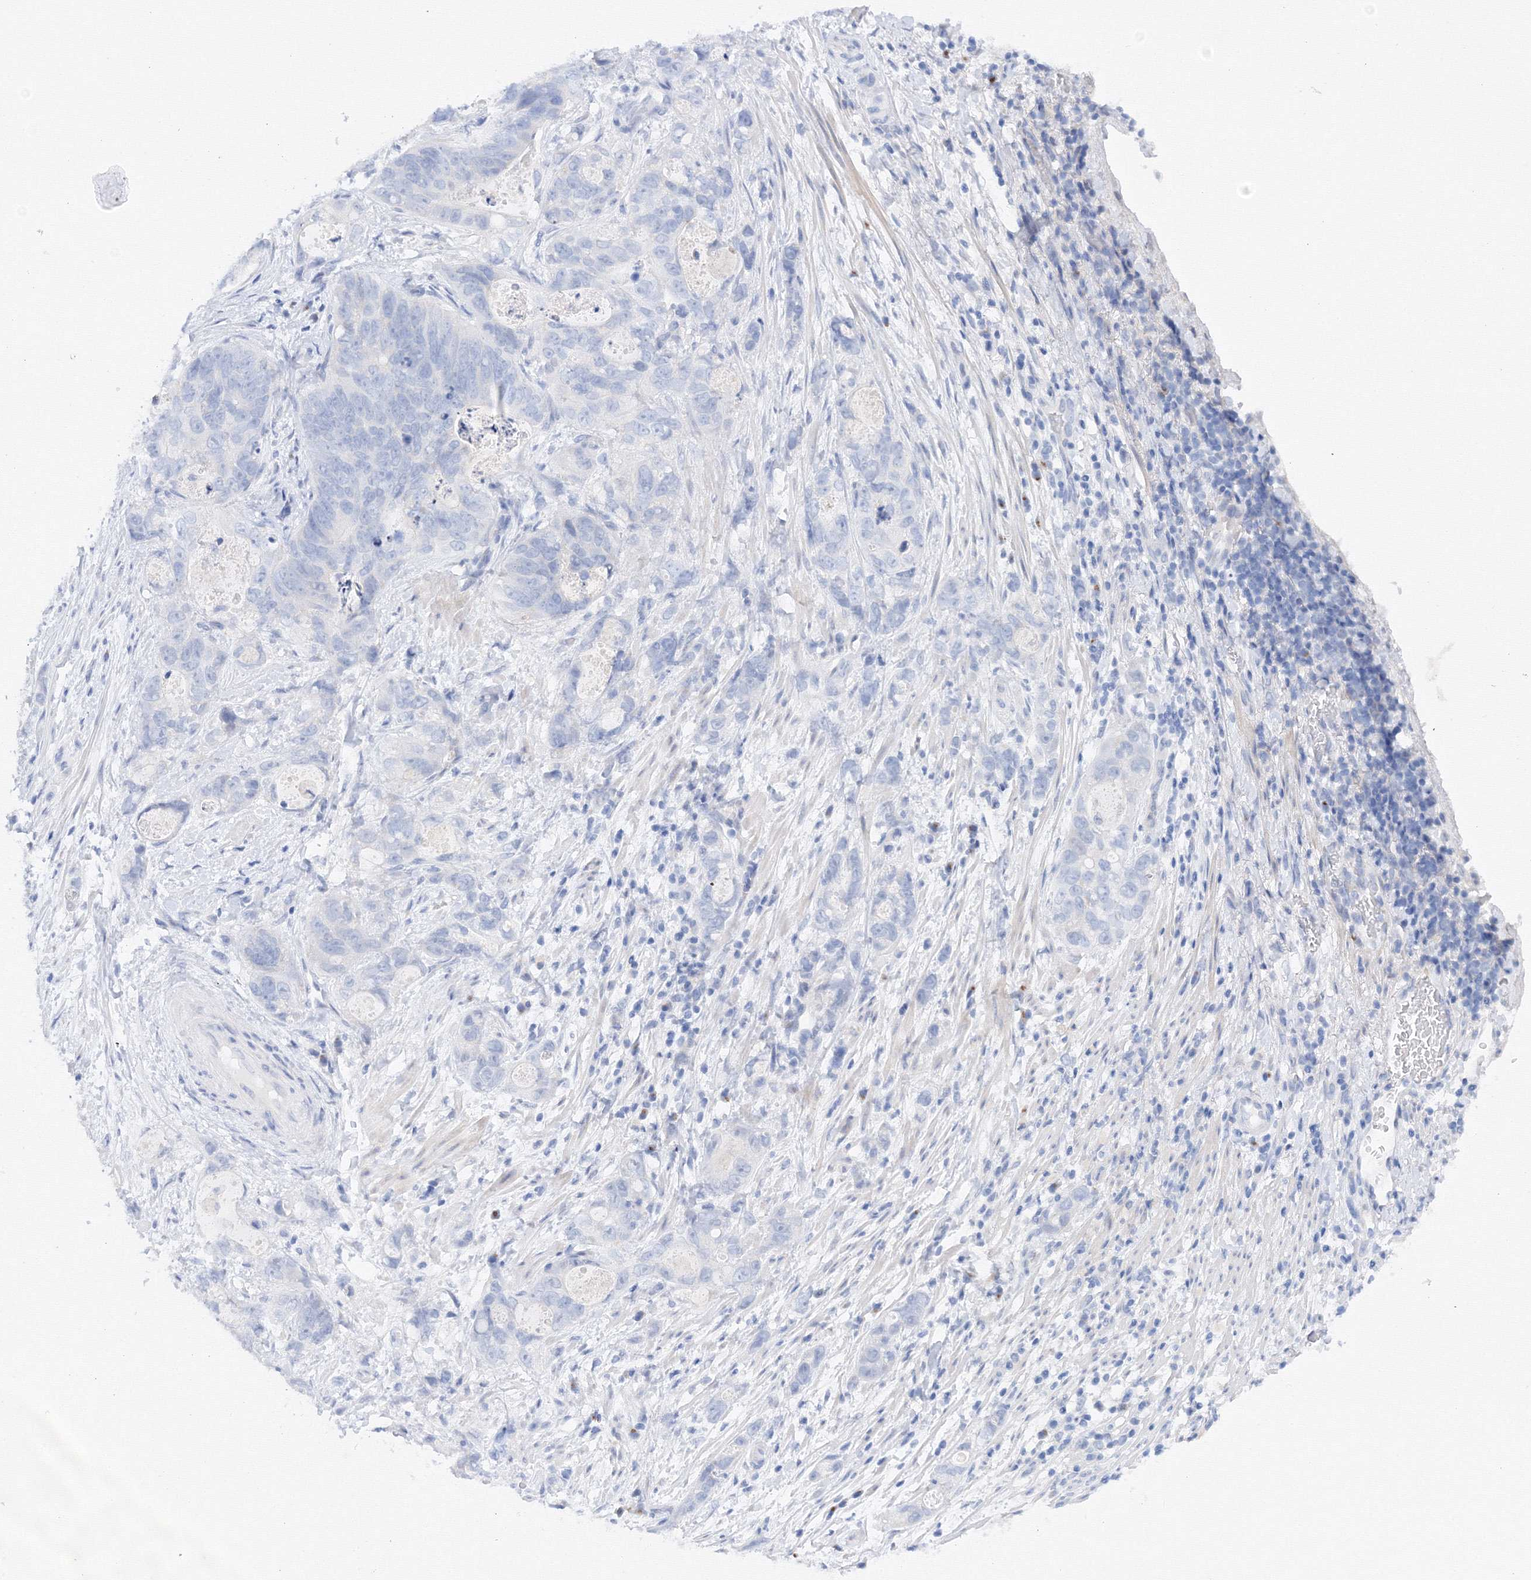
{"staining": {"intensity": "negative", "quantity": "none", "location": "none"}, "tissue": "stomach cancer", "cell_type": "Tumor cells", "image_type": "cancer", "snomed": [{"axis": "morphology", "description": "Normal tissue, NOS"}, {"axis": "morphology", "description": "Adenocarcinoma, NOS"}, {"axis": "topography", "description": "Stomach"}], "caption": "The photomicrograph shows no significant positivity in tumor cells of stomach cancer (adenocarcinoma).", "gene": "TAMM41", "patient": {"sex": "female", "age": 89}}